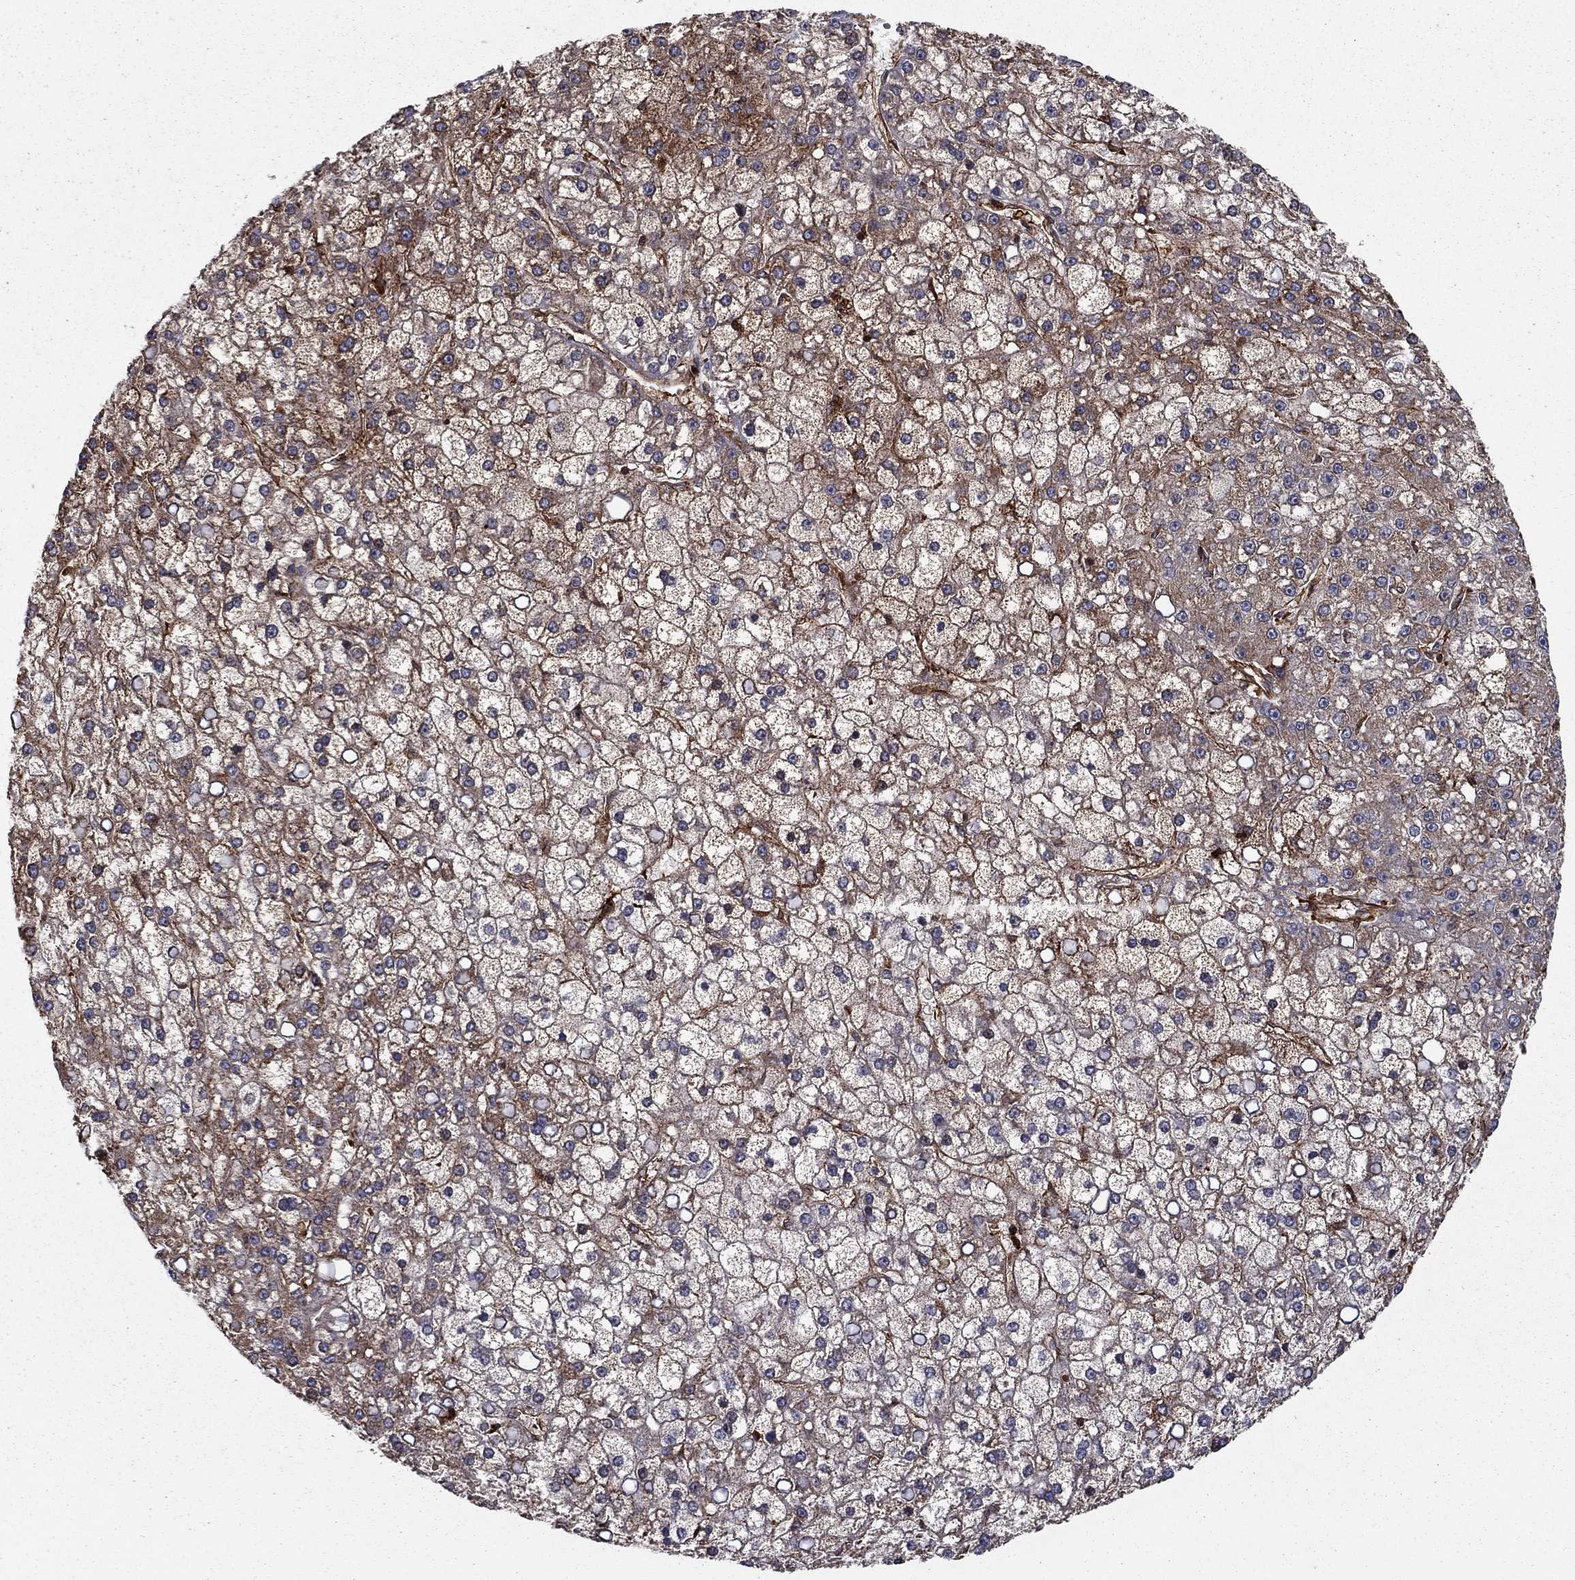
{"staining": {"intensity": "moderate", "quantity": "25%-75%", "location": "cytoplasmic/membranous"}, "tissue": "liver cancer", "cell_type": "Tumor cells", "image_type": "cancer", "snomed": [{"axis": "morphology", "description": "Carcinoma, Hepatocellular, NOS"}, {"axis": "topography", "description": "Liver"}], "caption": "DAB (3,3'-diaminobenzidine) immunohistochemical staining of hepatocellular carcinoma (liver) demonstrates moderate cytoplasmic/membranous protein expression in about 25%-75% of tumor cells.", "gene": "ADM", "patient": {"sex": "male", "age": 67}}